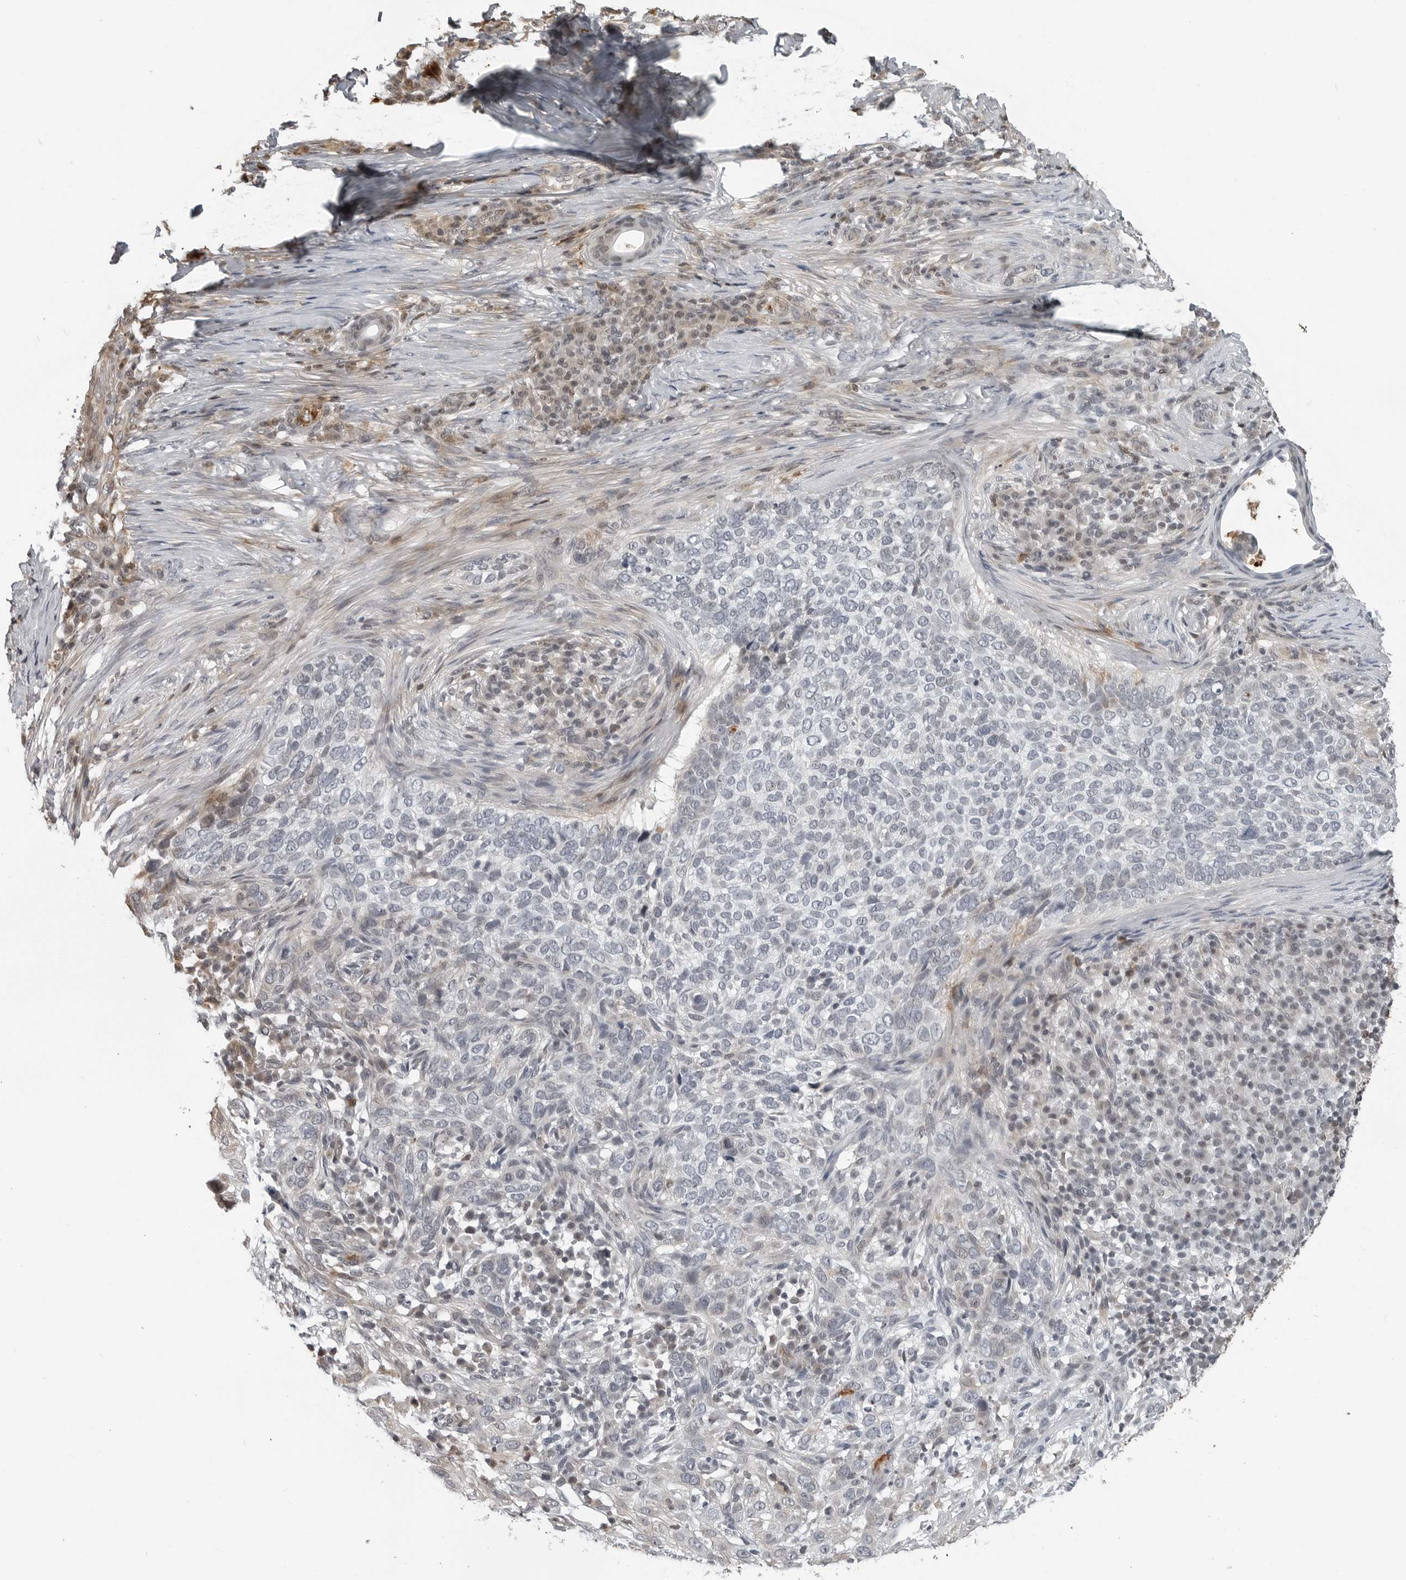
{"staining": {"intensity": "negative", "quantity": "none", "location": "none"}, "tissue": "skin cancer", "cell_type": "Tumor cells", "image_type": "cancer", "snomed": [{"axis": "morphology", "description": "Basal cell carcinoma"}, {"axis": "topography", "description": "Skin"}], "caption": "Skin cancer was stained to show a protein in brown. There is no significant staining in tumor cells. Brightfield microscopy of IHC stained with DAB (3,3'-diaminobenzidine) (brown) and hematoxylin (blue), captured at high magnification.", "gene": "CXCR5", "patient": {"sex": "female", "age": 64}}